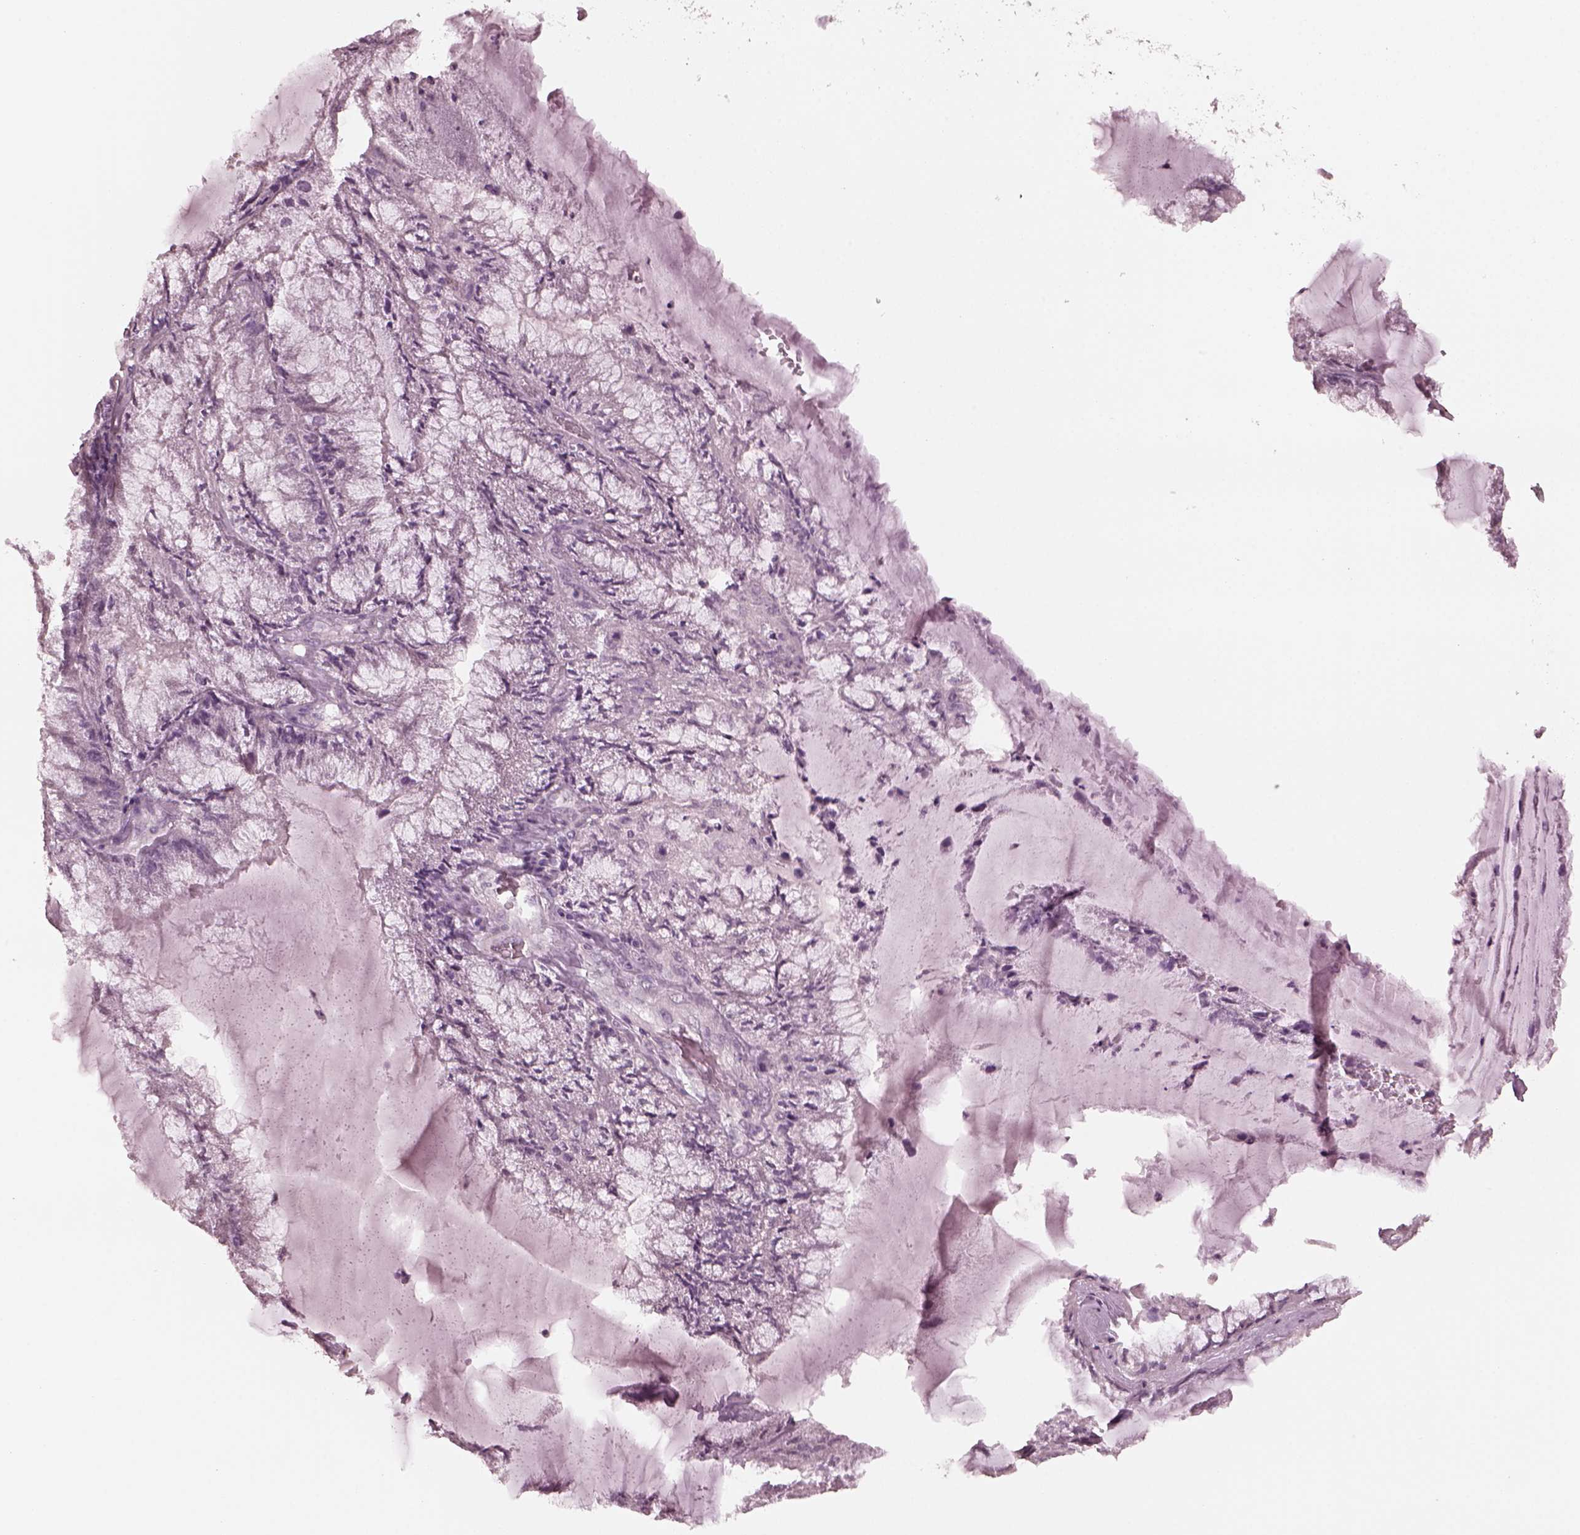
{"staining": {"intensity": "negative", "quantity": "none", "location": "none"}, "tissue": "endometrial cancer", "cell_type": "Tumor cells", "image_type": "cancer", "snomed": [{"axis": "morphology", "description": "Carcinoma, NOS"}, {"axis": "topography", "description": "Endometrium"}], "caption": "Endometrial cancer (carcinoma) was stained to show a protein in brown. There is no significant positivity in tumor cells.", "gene": "RGS7", "patient": {"sex": "female", "age": 62}}